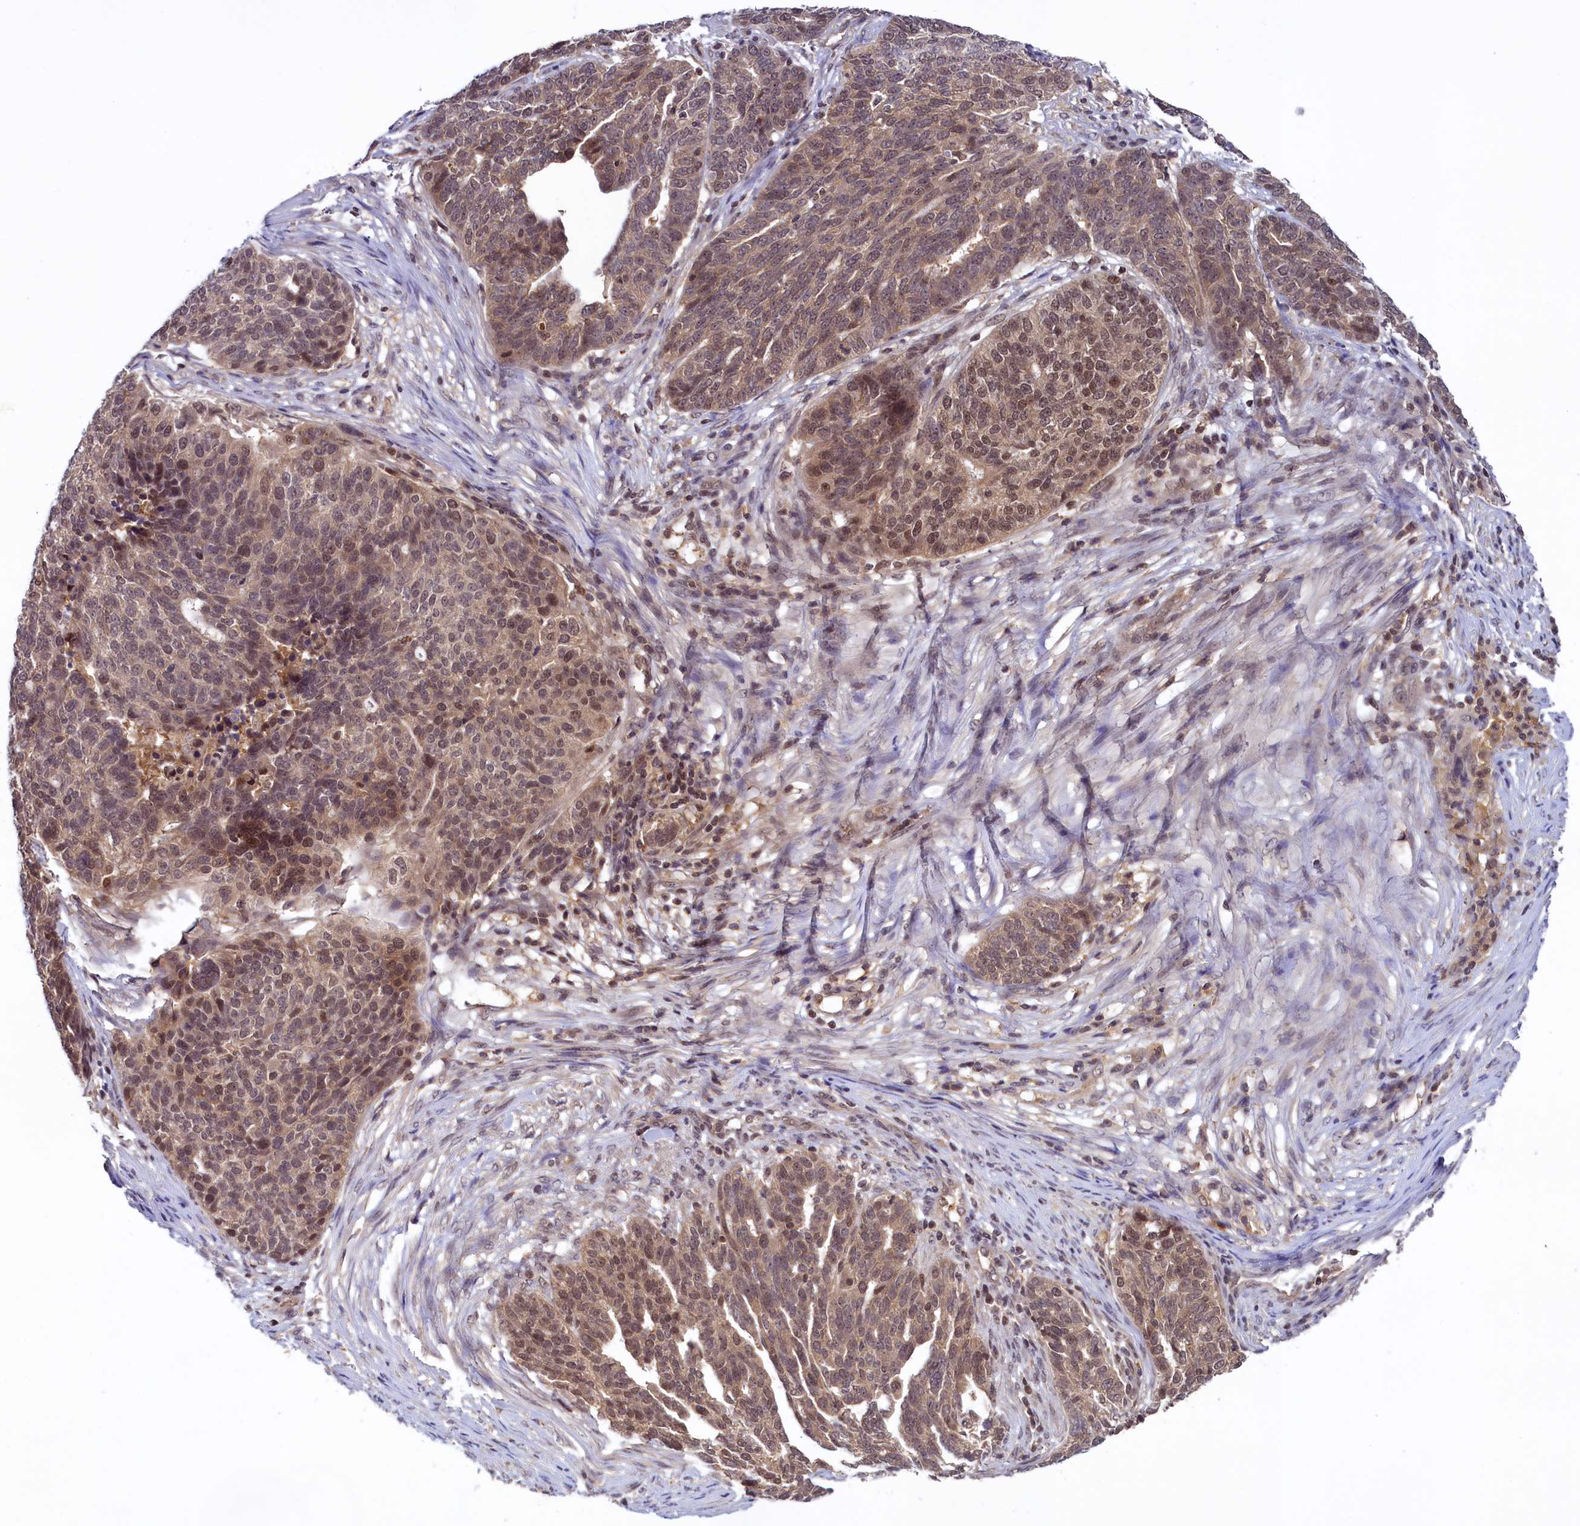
{"staining": {"intensity": "moderate", "quantity": "25%-75%", "location": "nuclear"}, "tissue": "ovarian cancer", "cell_type": "Tumor cells", "image_type": "cancer", "snomed": [{"axis": "morphology", "description": "Cystadenocarcinoma, serous, NOS"}, {"axis": "topography", "description": "Ovary"}], "caption": "High-magnification brightfield microscopy of ovarian serous cystadenocarcinoma stained with DAB (brown) and counterstained with hematoxylin (blue). tumor cells exhibit moderate nuclear expression is seen in about25%-75% of cells.", "gene": "SLC7A6OS", "patient": {"sex": "female", "age": 59}}